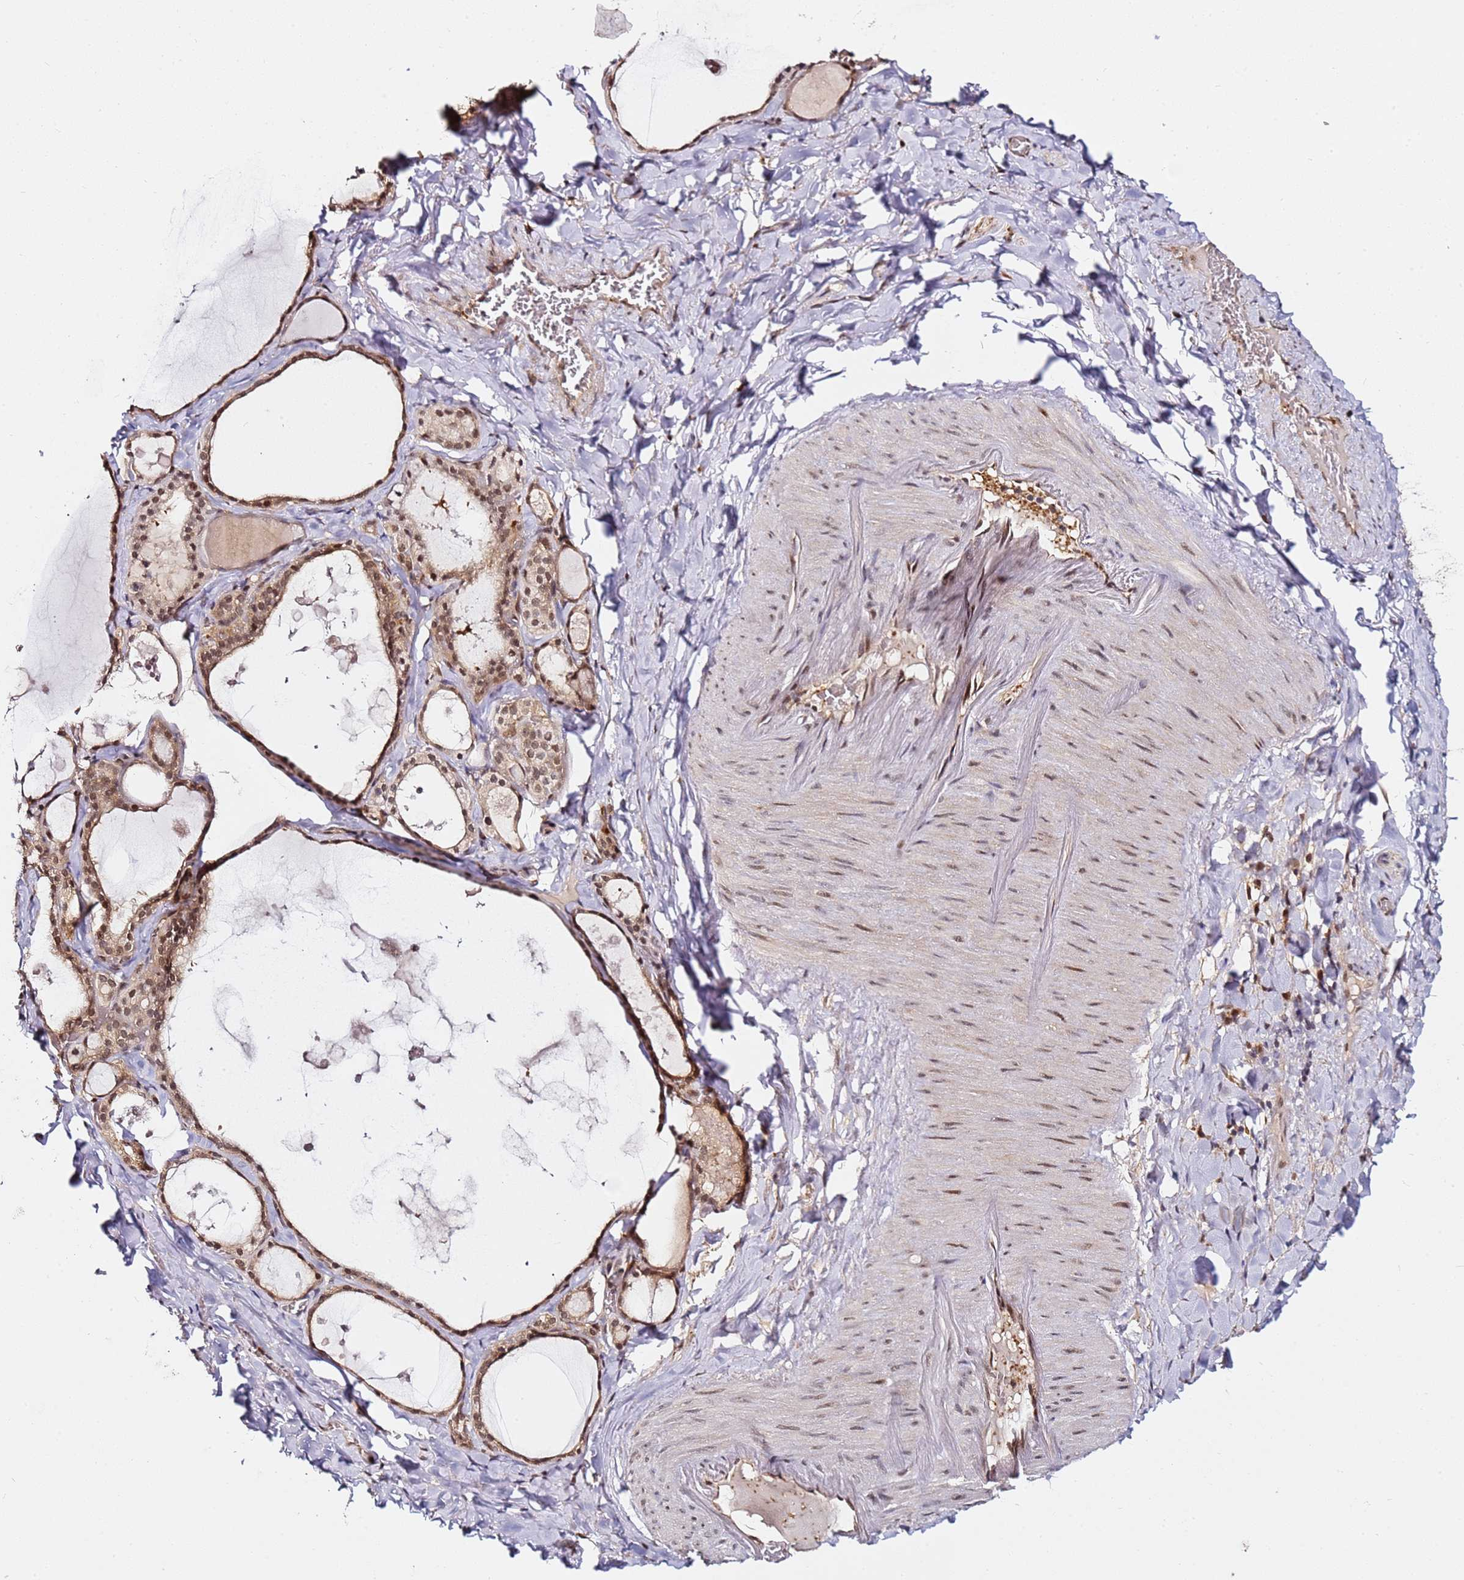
{"staining": {"intensity": "moderate", "quantity": ">75%", "location": "cytoplasmic/membranous,nuclear"}, "tissue": "thyroid gland", "cell_type": "Glandular cells", "image_type": "normal", "snomed": [{"axis": "morphology", "description": "Normal tissue, NOS"}, {"axis": "topography", "description": "Thyroid gland"}], "caption": "Moderate cytoplasmic/membranous,nuclear staining for a protein is present in approximately >75% of glandular cells of unremarkable thyroid gland using IHC.", "gene": "RGS18", "patient": {"sex": "male", "age": 56}}